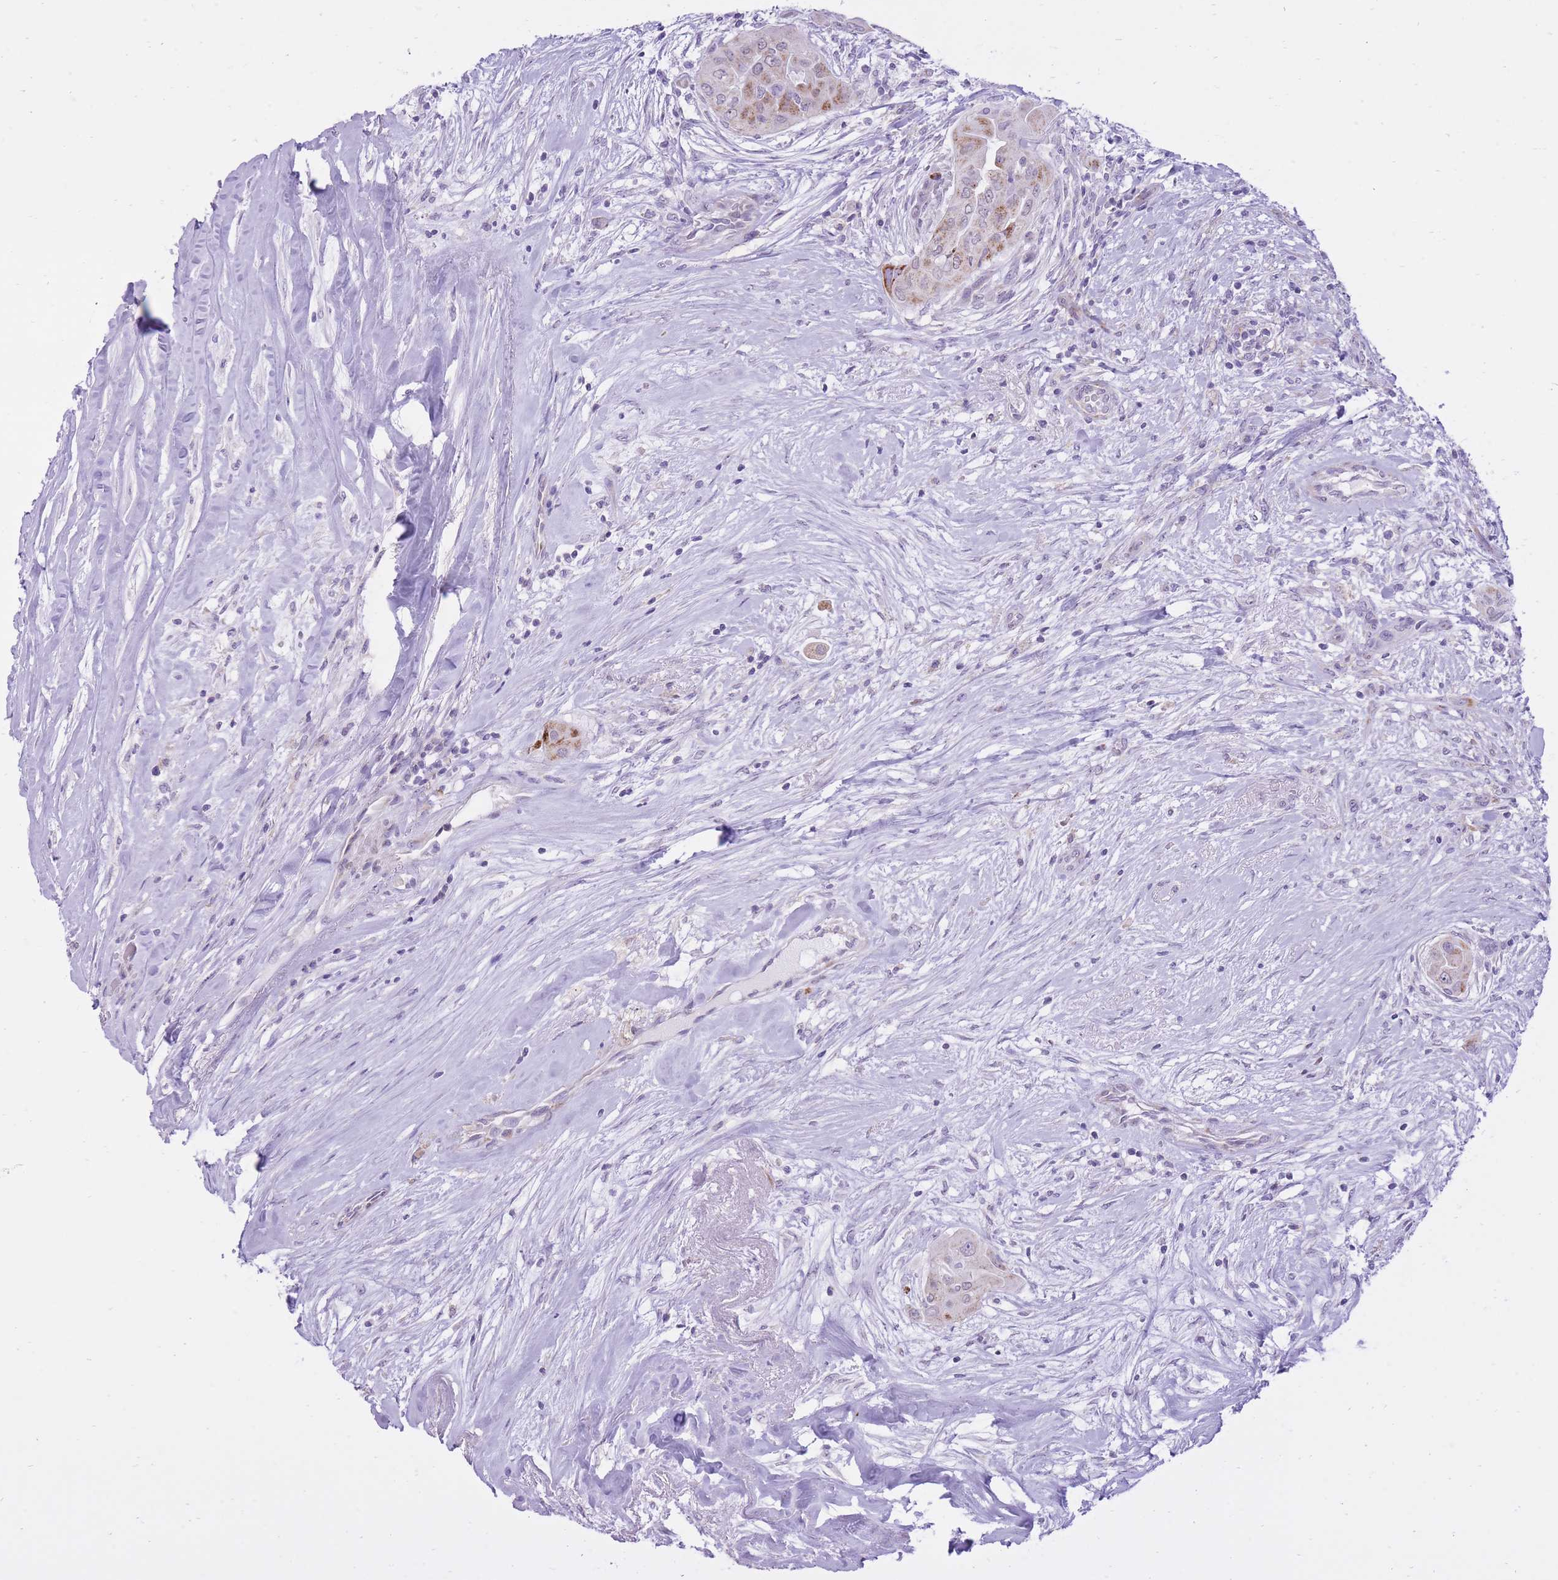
{"staining": {"intensity": "strong", "quantity": "25%-75%", "location": "cytoplasmic/membranous"}, "tissue": "thyroid cancer", "cell_type": "Tumor cells", "image_type": "cancer", "snomed": [{"axis": "morphology", "description": "Papillary adenocarcinoma, NOS"}, {"axis": "topography", "description": "Thyroid gland"}], "caption": "DAB (3,3'-diaminobenzidine) immunohistochemical staining of thyroid papillary adenocarcinoma exhibits strong cytoplasmic/membranous protein expression in approximately 25%-75% of tumor cells.", "gene": "DENND2D", "patient": {"sex": "female", "age": 59}}